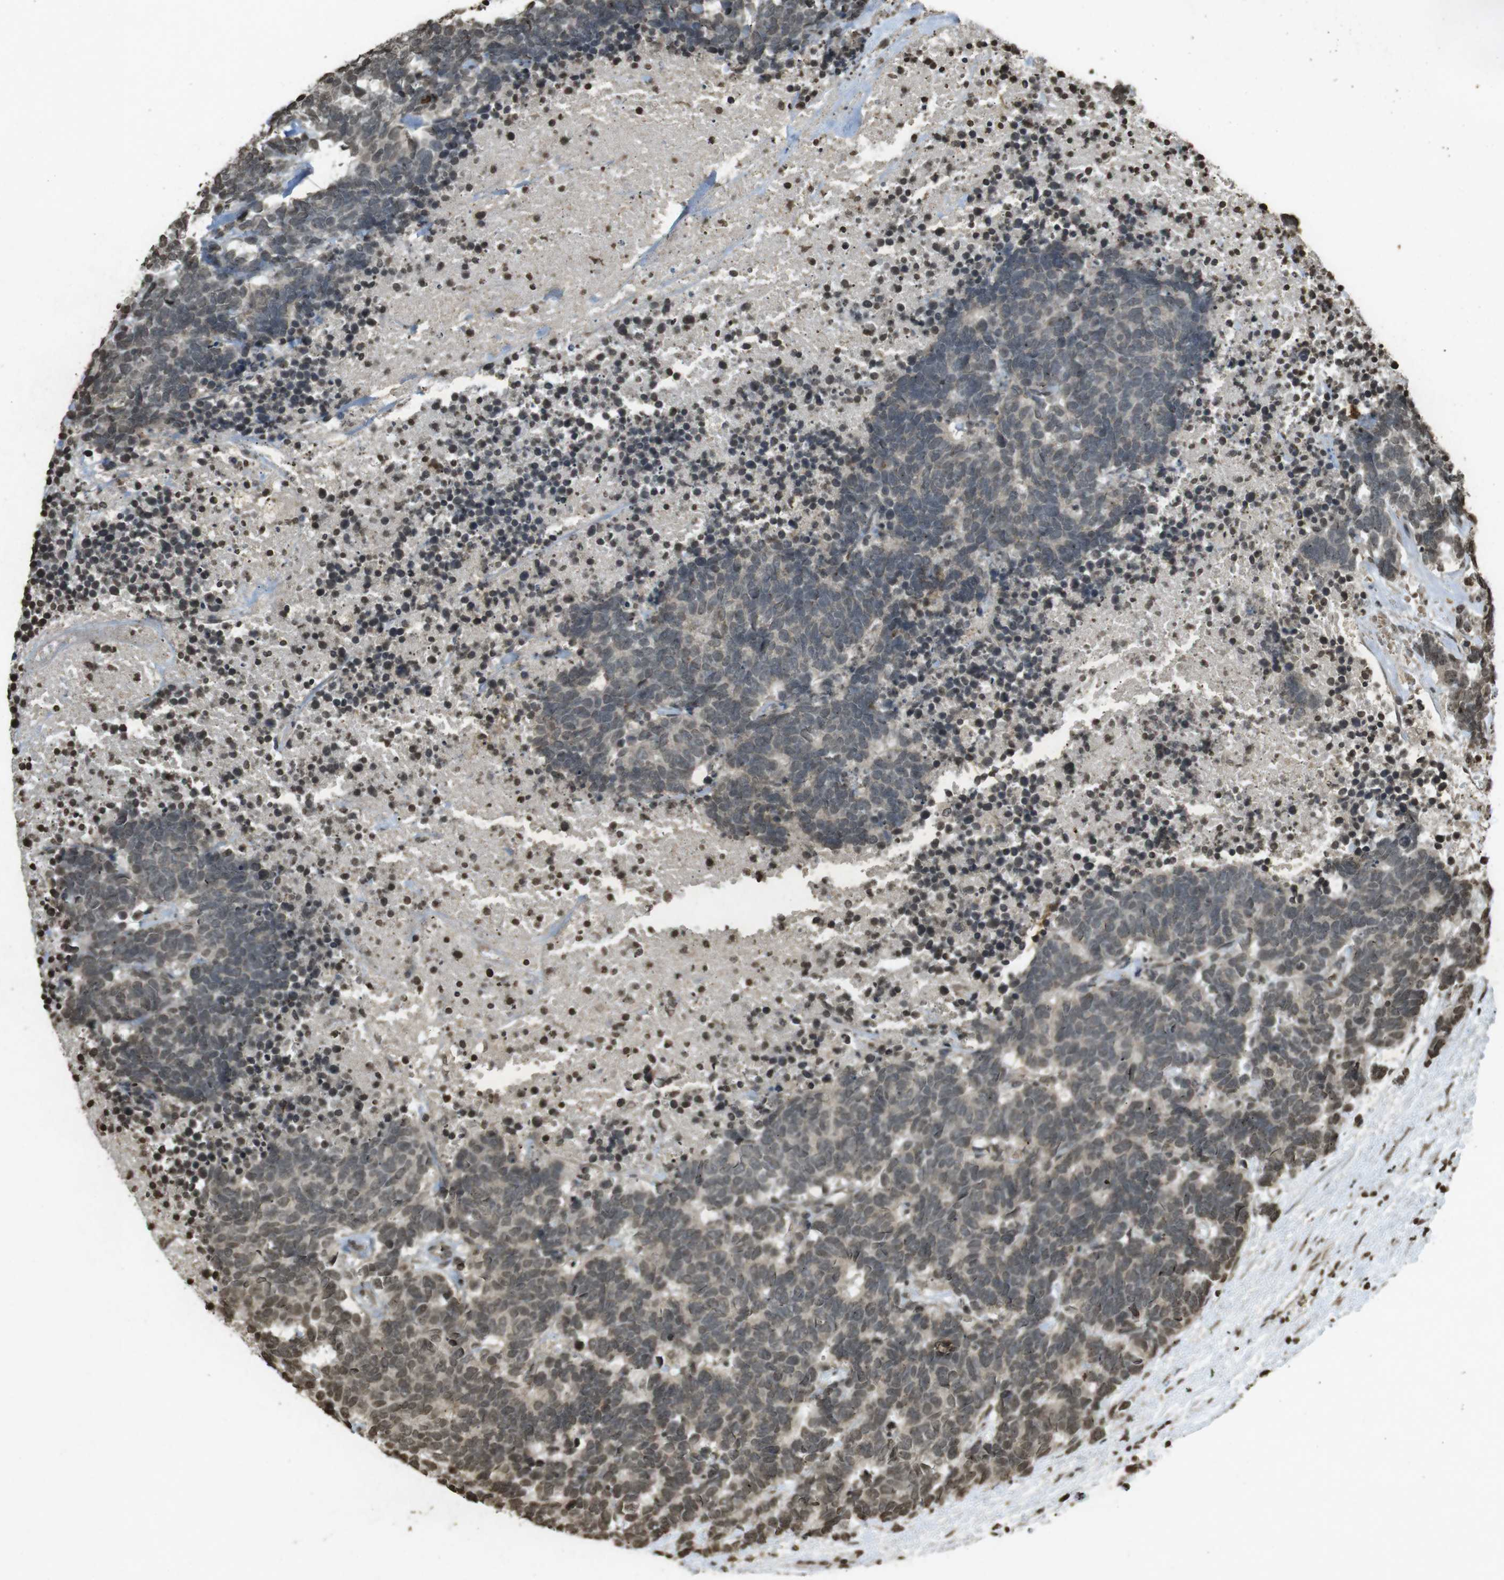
{"staining": {"intensity": "moderate", "quantity": "25%-75%", "location": "cytoplasmic/membranous,nuclear"}, "tissue": "carcinoid", "cell_type": "Tumor cells", "image_type": "cancer", "snomed": [{"axis": "morphology", "description": "Carcinoma, NOS"}, {"axis": "morphology", "description": "Carcinoid, malignant, NOS"}, {"axis": "topography", "description": "Urinary bladder"}], "caption": "Moderate cytoplasmic/membranous and nuclear expression is present in about 25%-75% of tumor cells in carcinoid.", "gene": "ORC4", "patient": {"sex": "male", "age": 57}}